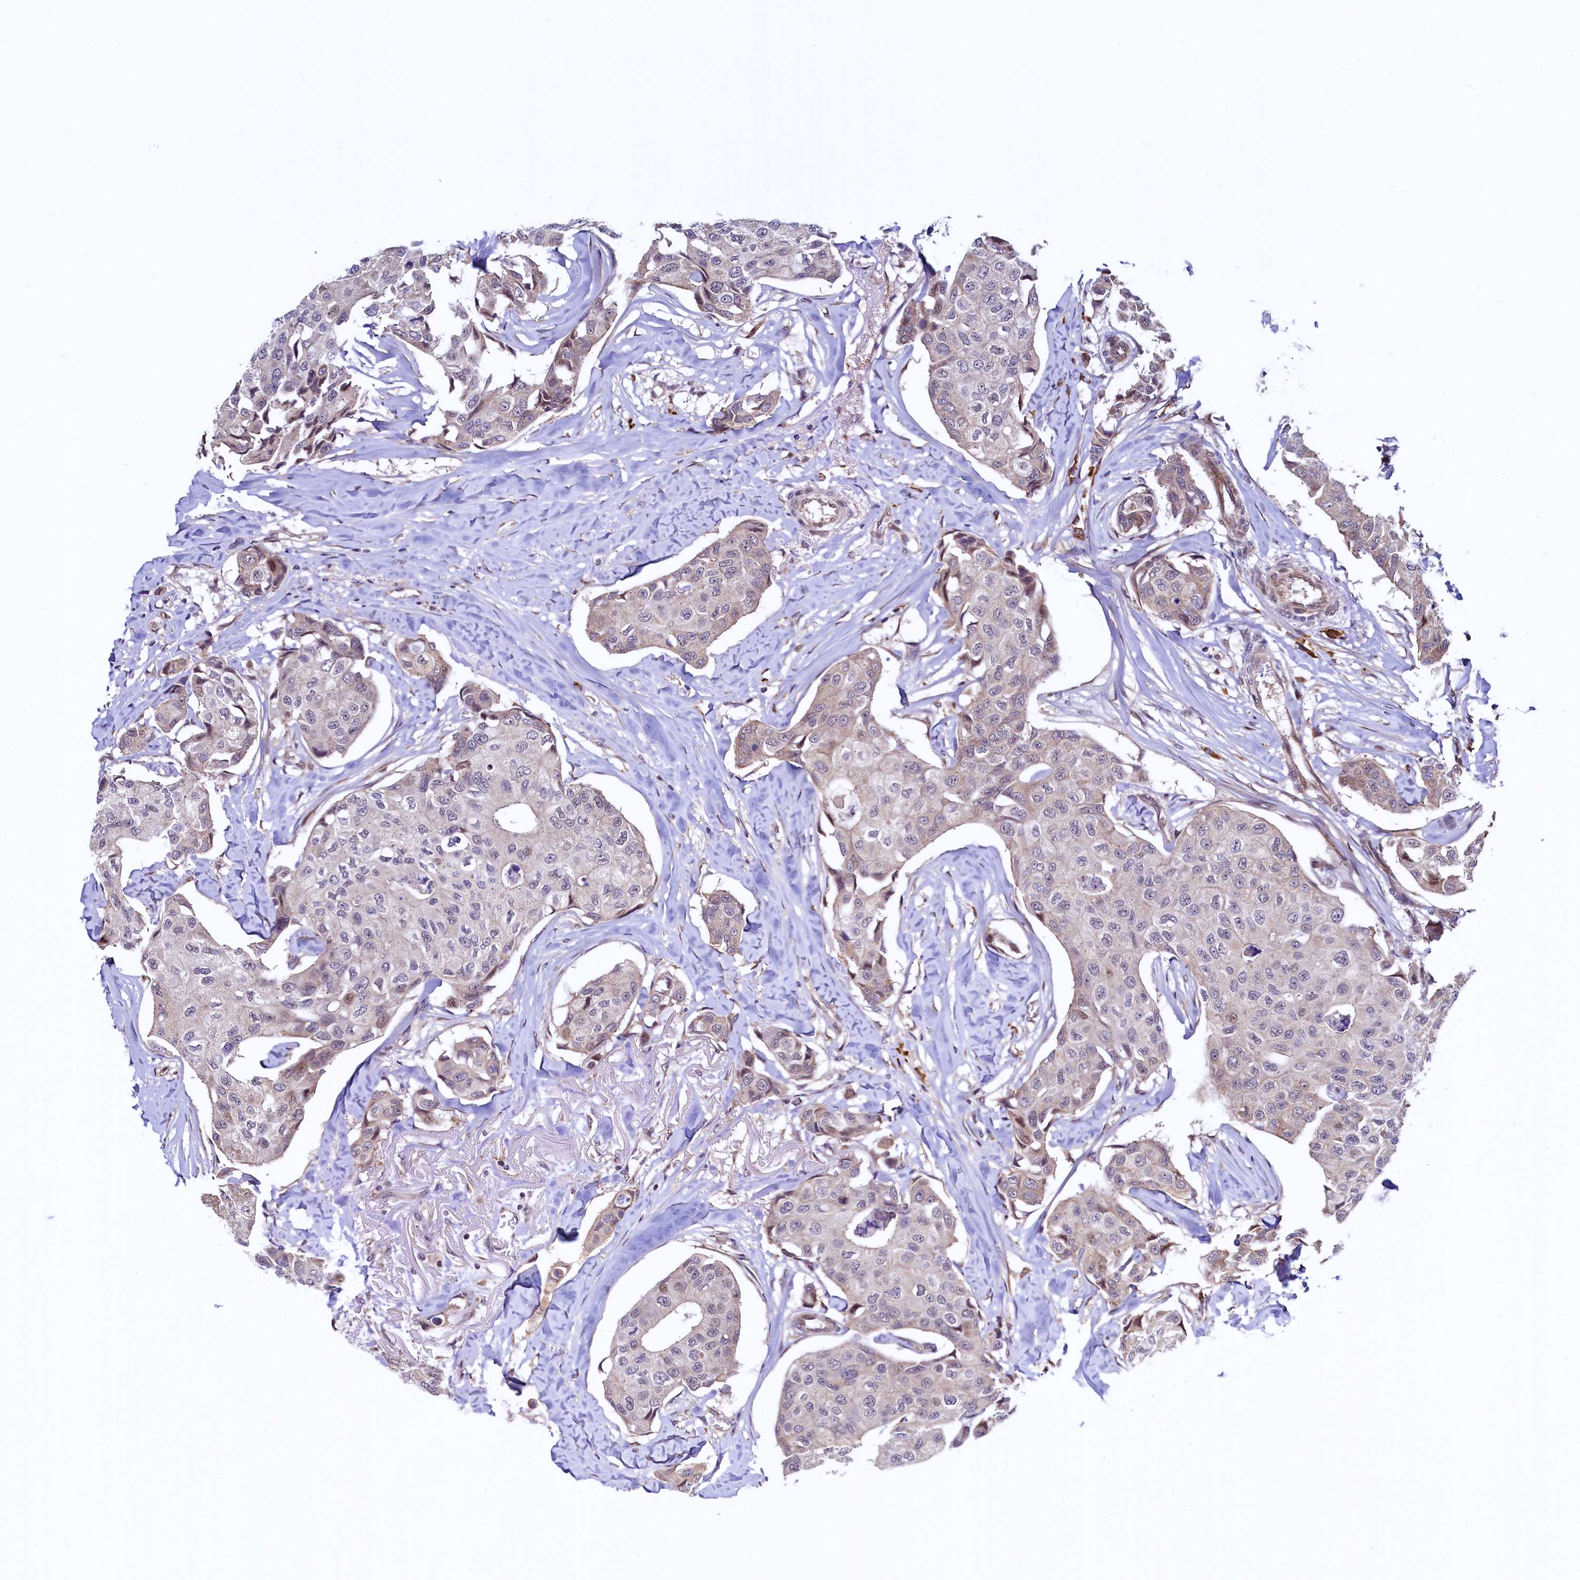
{"staining": {"intensity": "weak", "quantity": "<25%", "location": "cytoplasmic/membranous,nuclear"}, "tissue": "breast cancer", "cell_type": "Tumor cells", "image_type": "cancer", "snomed": [{"axis": "morphology", "description": "Duct carcinoma"}, {"axis": "topography", "description": "Breast"}], "caption": "Tumor cells are negative for protein expression in human intraductal carcinoma (breast).", "gene": "RBFA", "patient": {"sex": "female", "age": 80}}